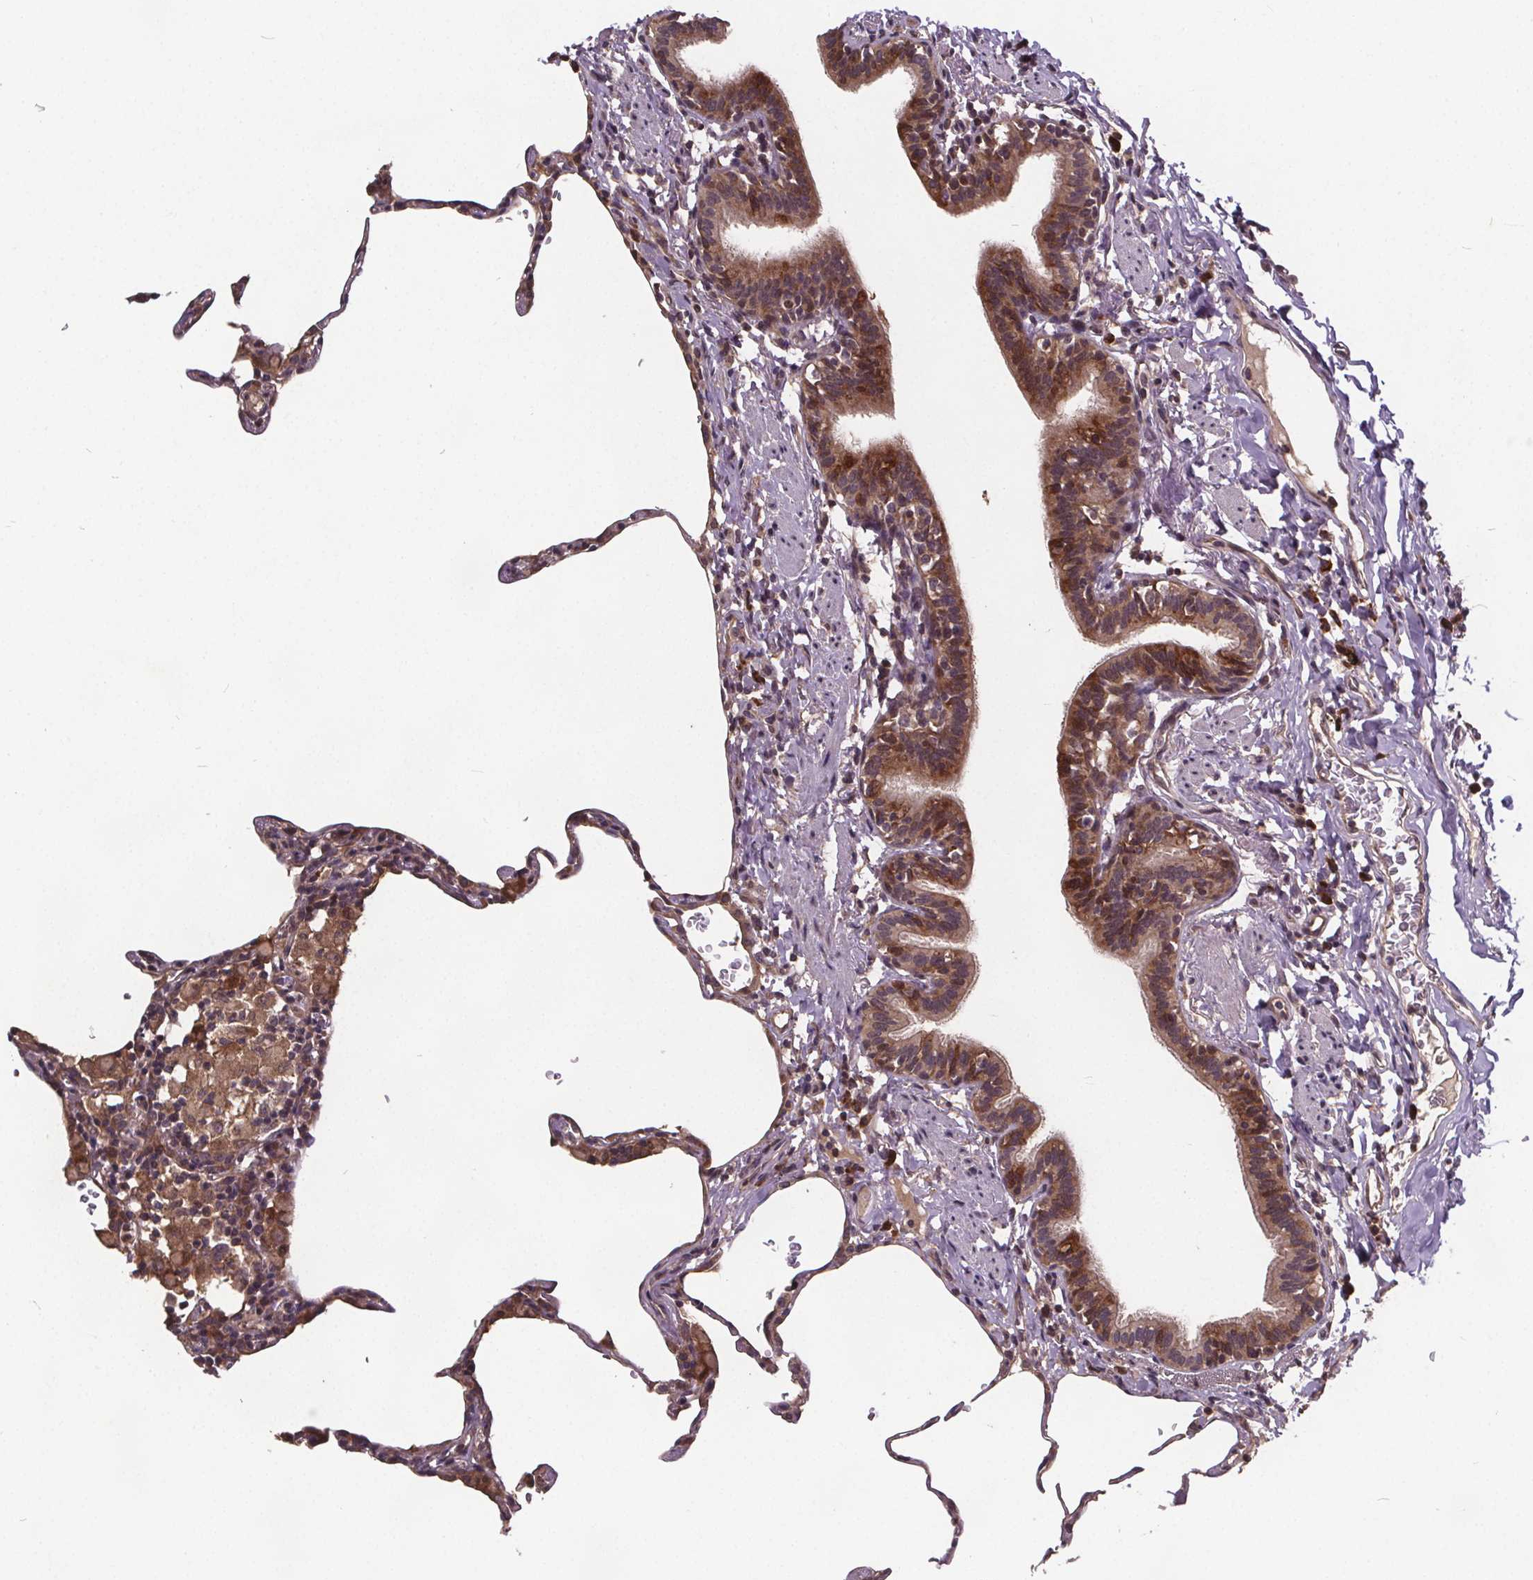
{"staining": {"intensity": "moderate", "quantity": "<25%", "location": "nuclear"}, "tissue": "lung", "cell_type": "Alveolar cells", "image_type": "normal", "snomed": [{"axis": "morphology", "description": "Normal tissue, NOS"}, {"axis": "topography", "description": "Lung"}], "caption": "Moderate nuclear positivity is identified in about <25% of alveolar cells in unremarkable lung.", "gene": "USP9X", "patient": {"sex": "female", "age": 57}}